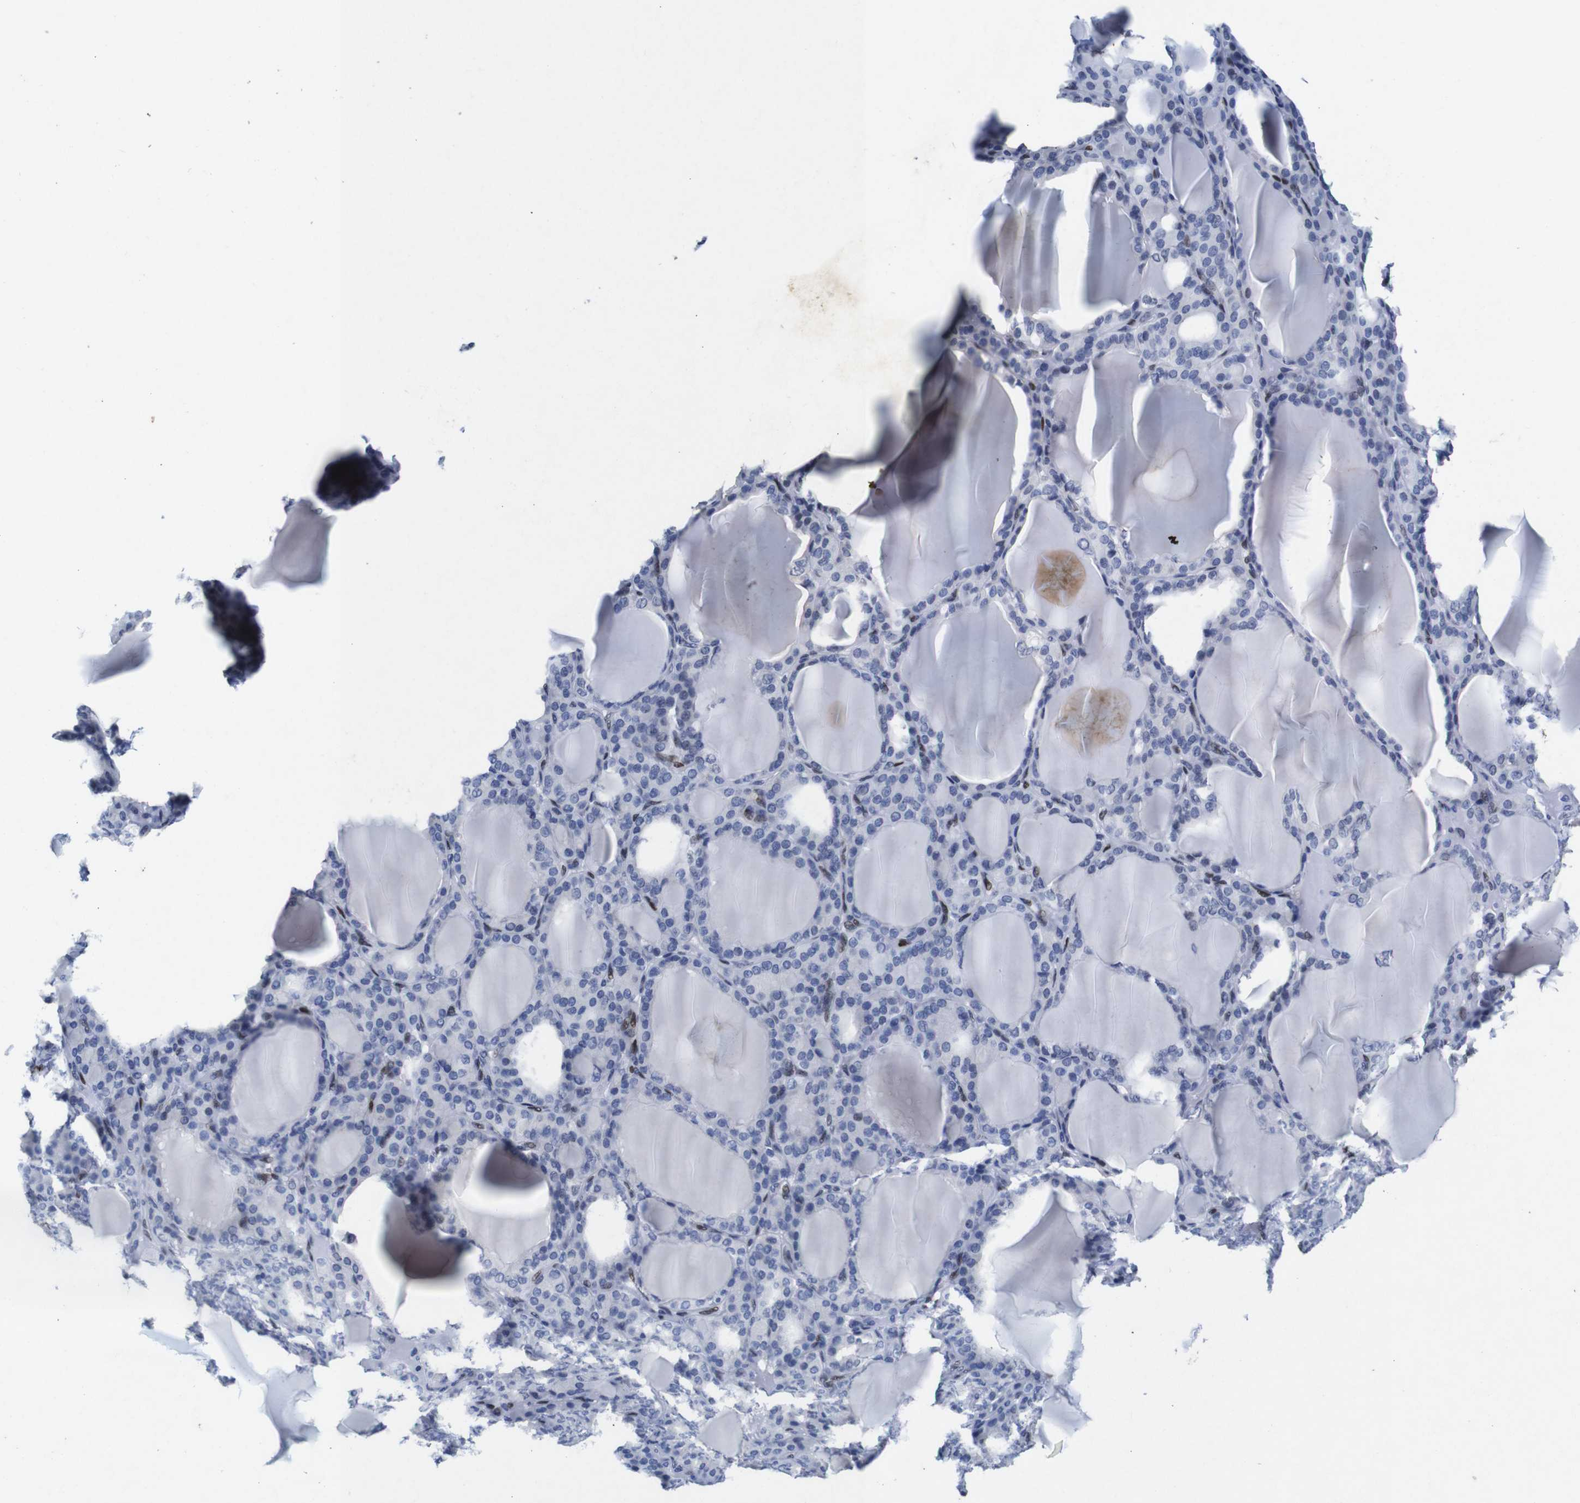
{"staining": {"intensity": "moderate", "quantity": "<25%", "location": "nuclear"}, "tissue": "thyroid gland", "cell_type": "Glandular cells", "image_type": "normal", "snomed": [{"axis": "morphology", "description": "Normal tissue, NOS"}, {"axis": "topography", "description": "Thyroid gland"}], "caption": "A low amount of moderate nuclear expression is identified in about <25% of glandular cells in unremarkable thyroid gland. (DAB IHC with brightfield microscopy, high magnification).", "gene": "FOSL2", "patient": {"sex": "female", "age": 28}}